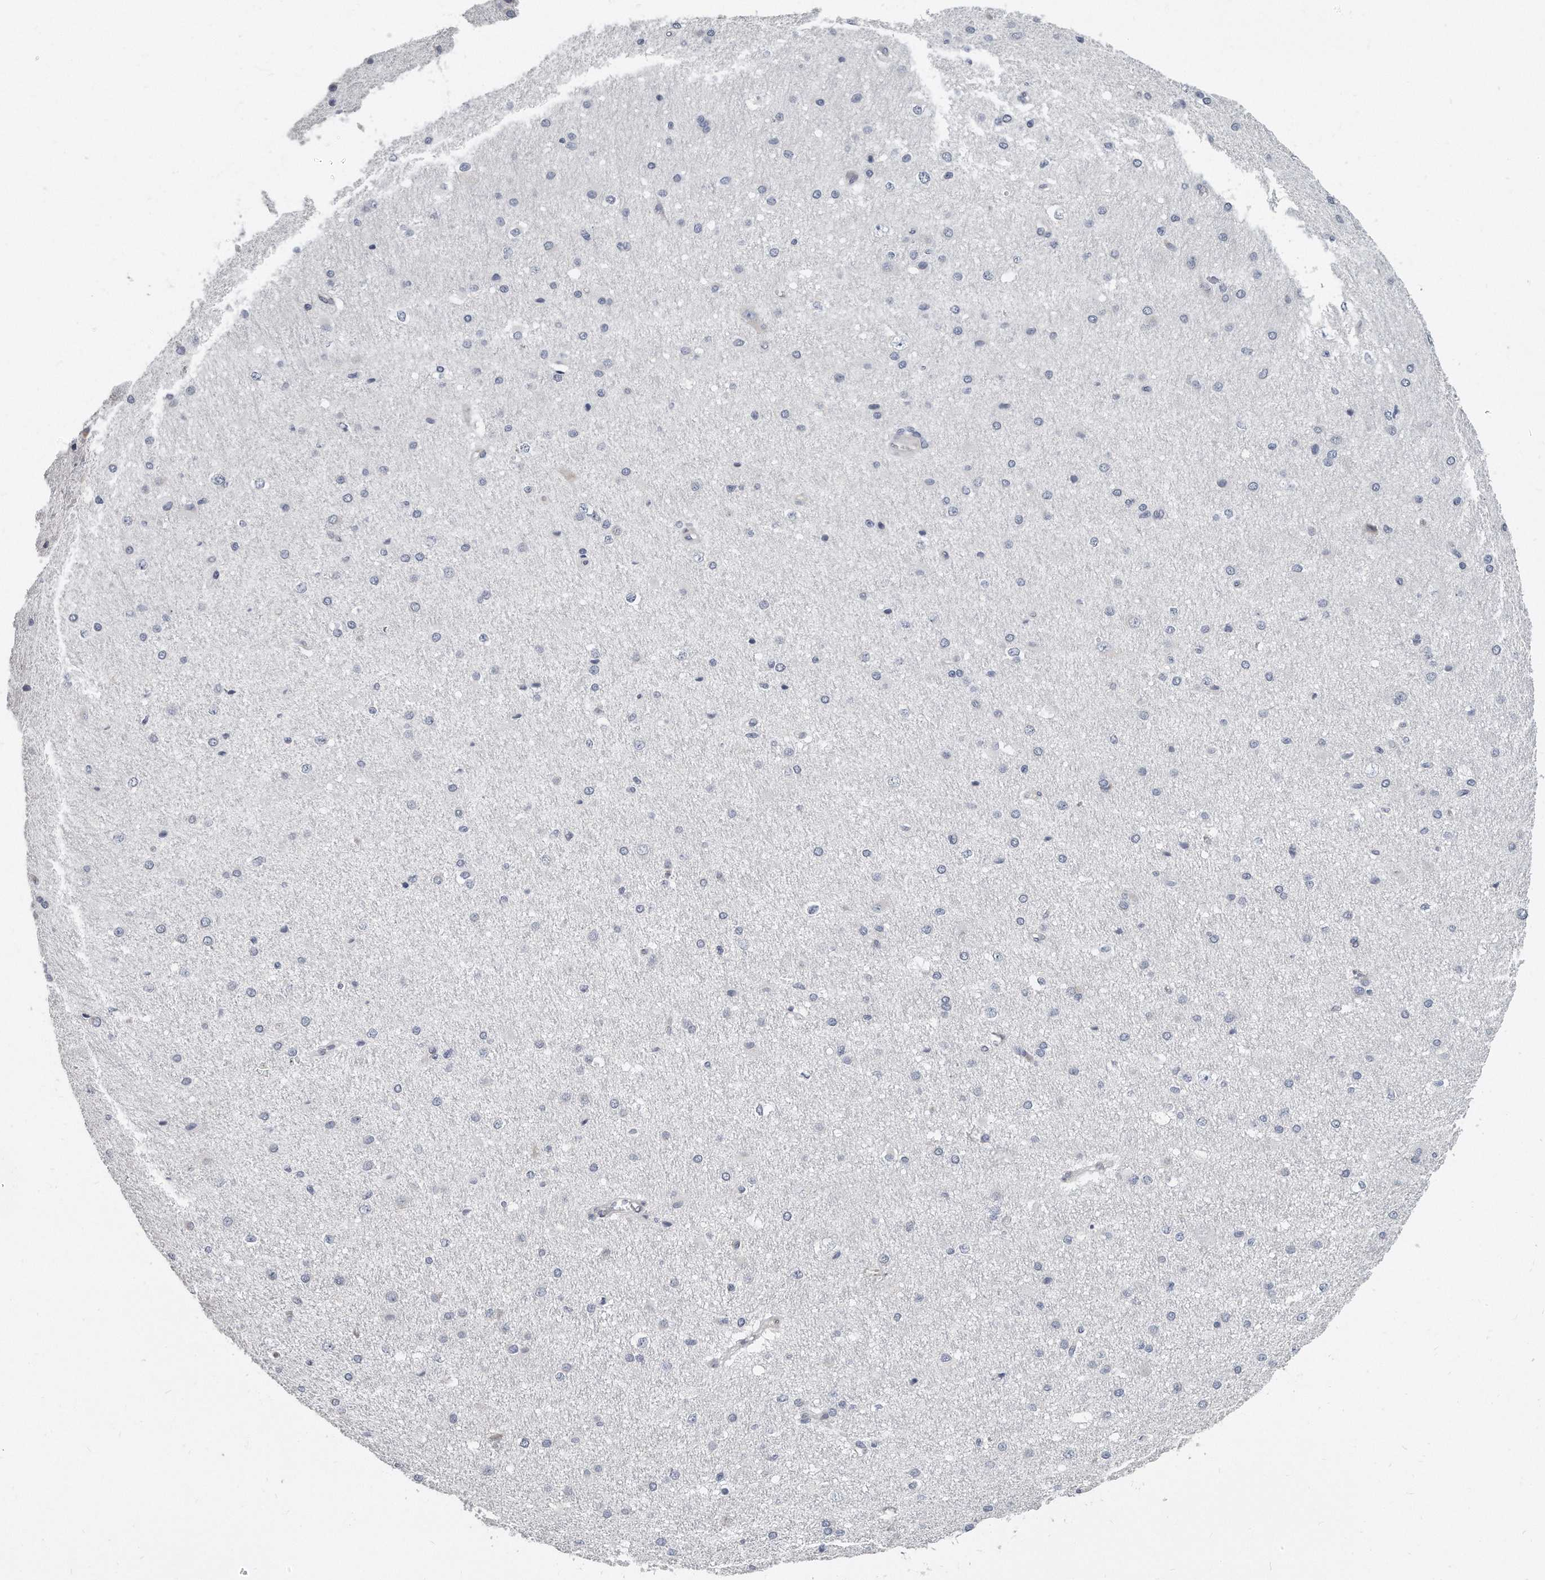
{"staining": {"intensity": "negative", "quantity": "none", "location": "none"}, "tissue": "cerebral cortex", "cell_type": "Endothelial cells", "image_type": "normal", "snomed": [{"axis": "morphology", "description": "Normal tissue, NOS"}, {"axis": "morphology", "description": "Developmental malformation"}, {"axis": "topography", "description": "Cerebral cortex"}], "caption": "An IHC image of normal cerebral cortex is shown. There is no staining in endothelial cells of cerebral cortex. (Stains: DAB (3,3'-diaminobenzidine) immunohistochemistry with hematoxylin counter stain, Microscopy: brightfield microscopy at high magnification).", "gene": "PLEKHA6", "patient": {"sex": "female", "age": 30}}